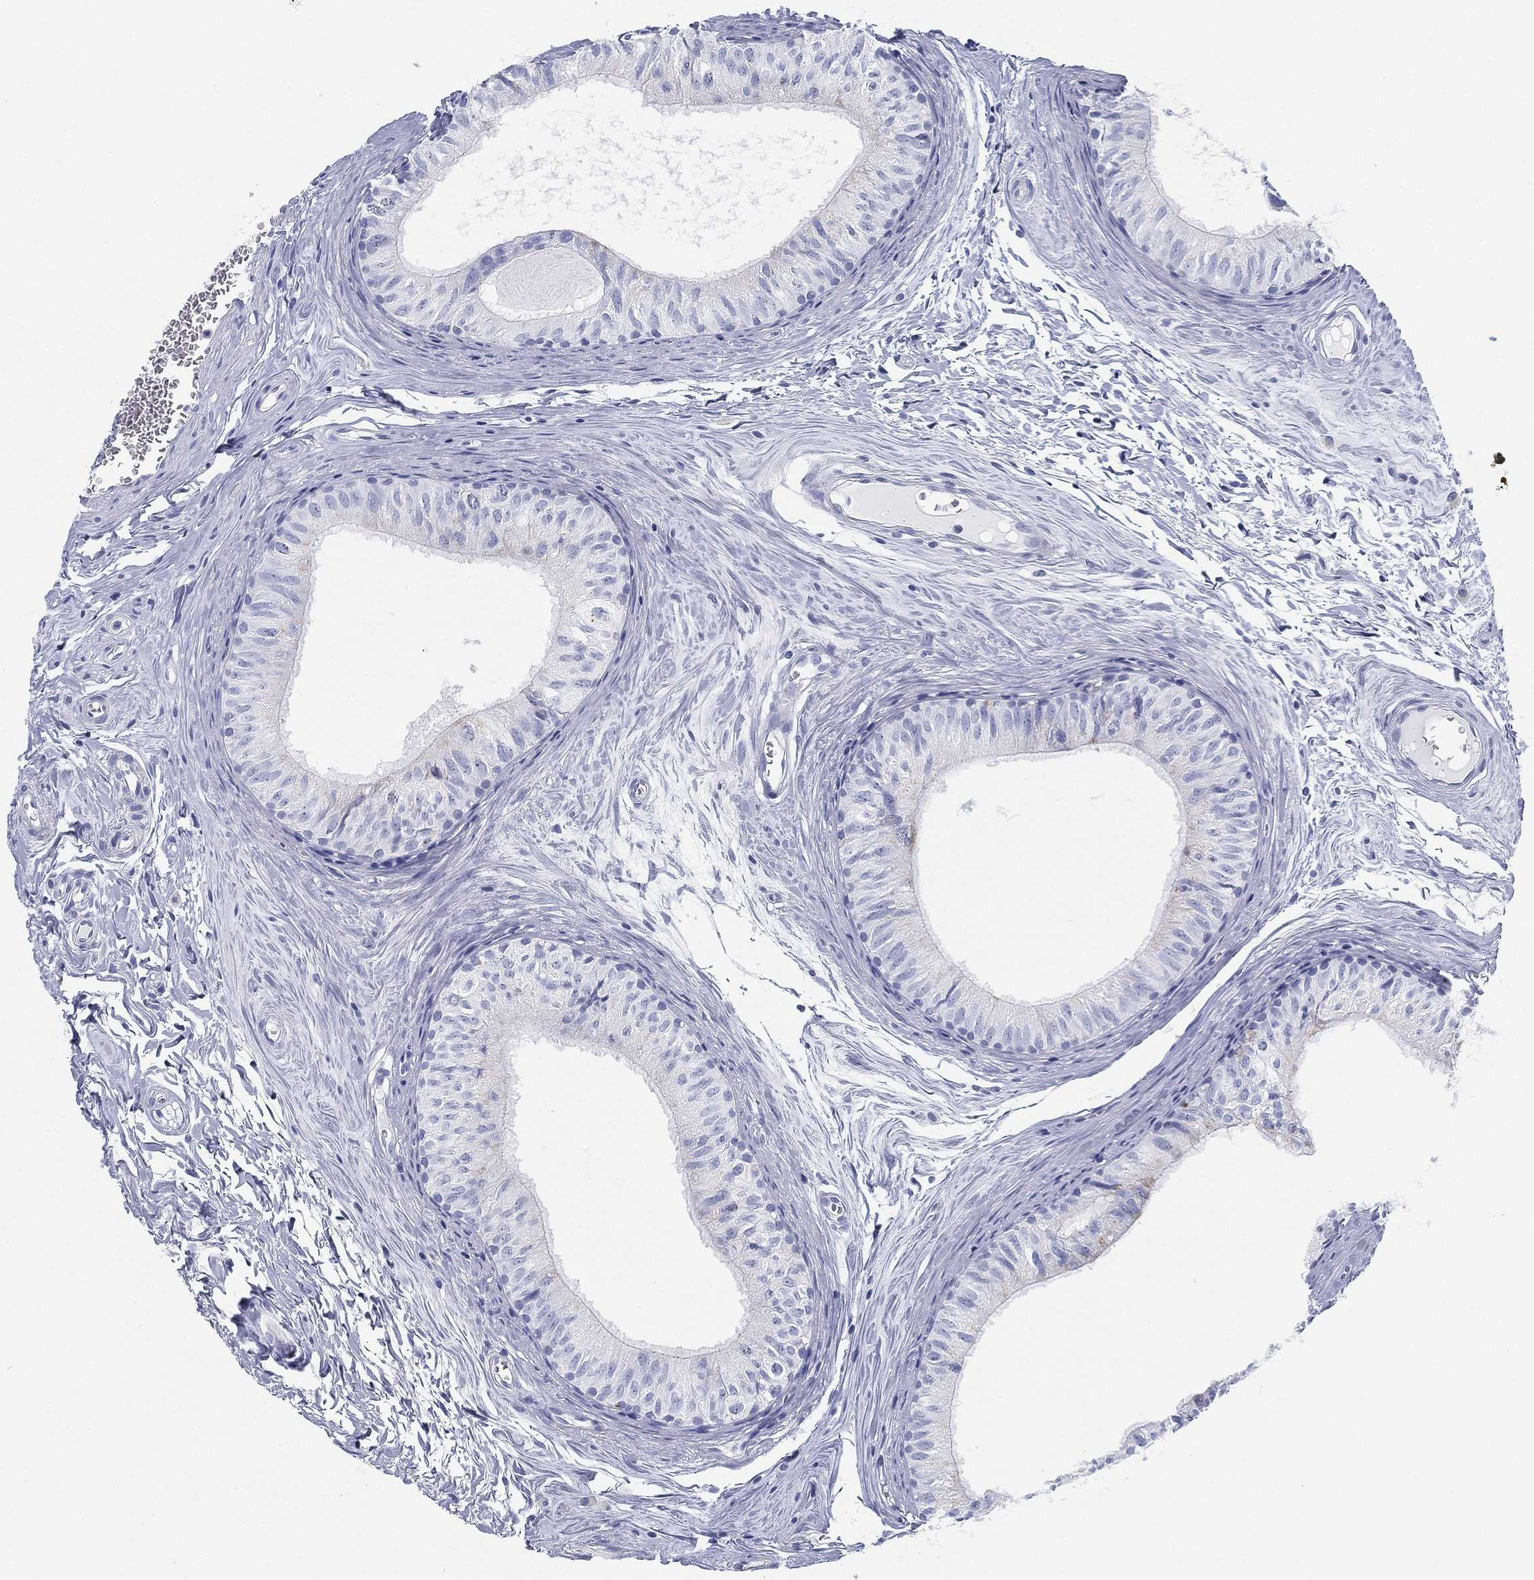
{"staining": {"intensity": "negative", "quantity": "none", "location": "none"}, "tissue": "epididymis", "cell_type": "Glandular cells", "image_type": "normal", "snomed": [{"axis": "morphology", "description": "Normal tissue, NOS"}, {"axis": "topography", "description": "Epididymis"}], "caption": "An immunohistochemistry (IHC) micrograph of benign epididymis is shown. There is no staining in glandular cells of epididymis.", "gene": "GPR61", "patient": {"sex": "male", "age": 52}}